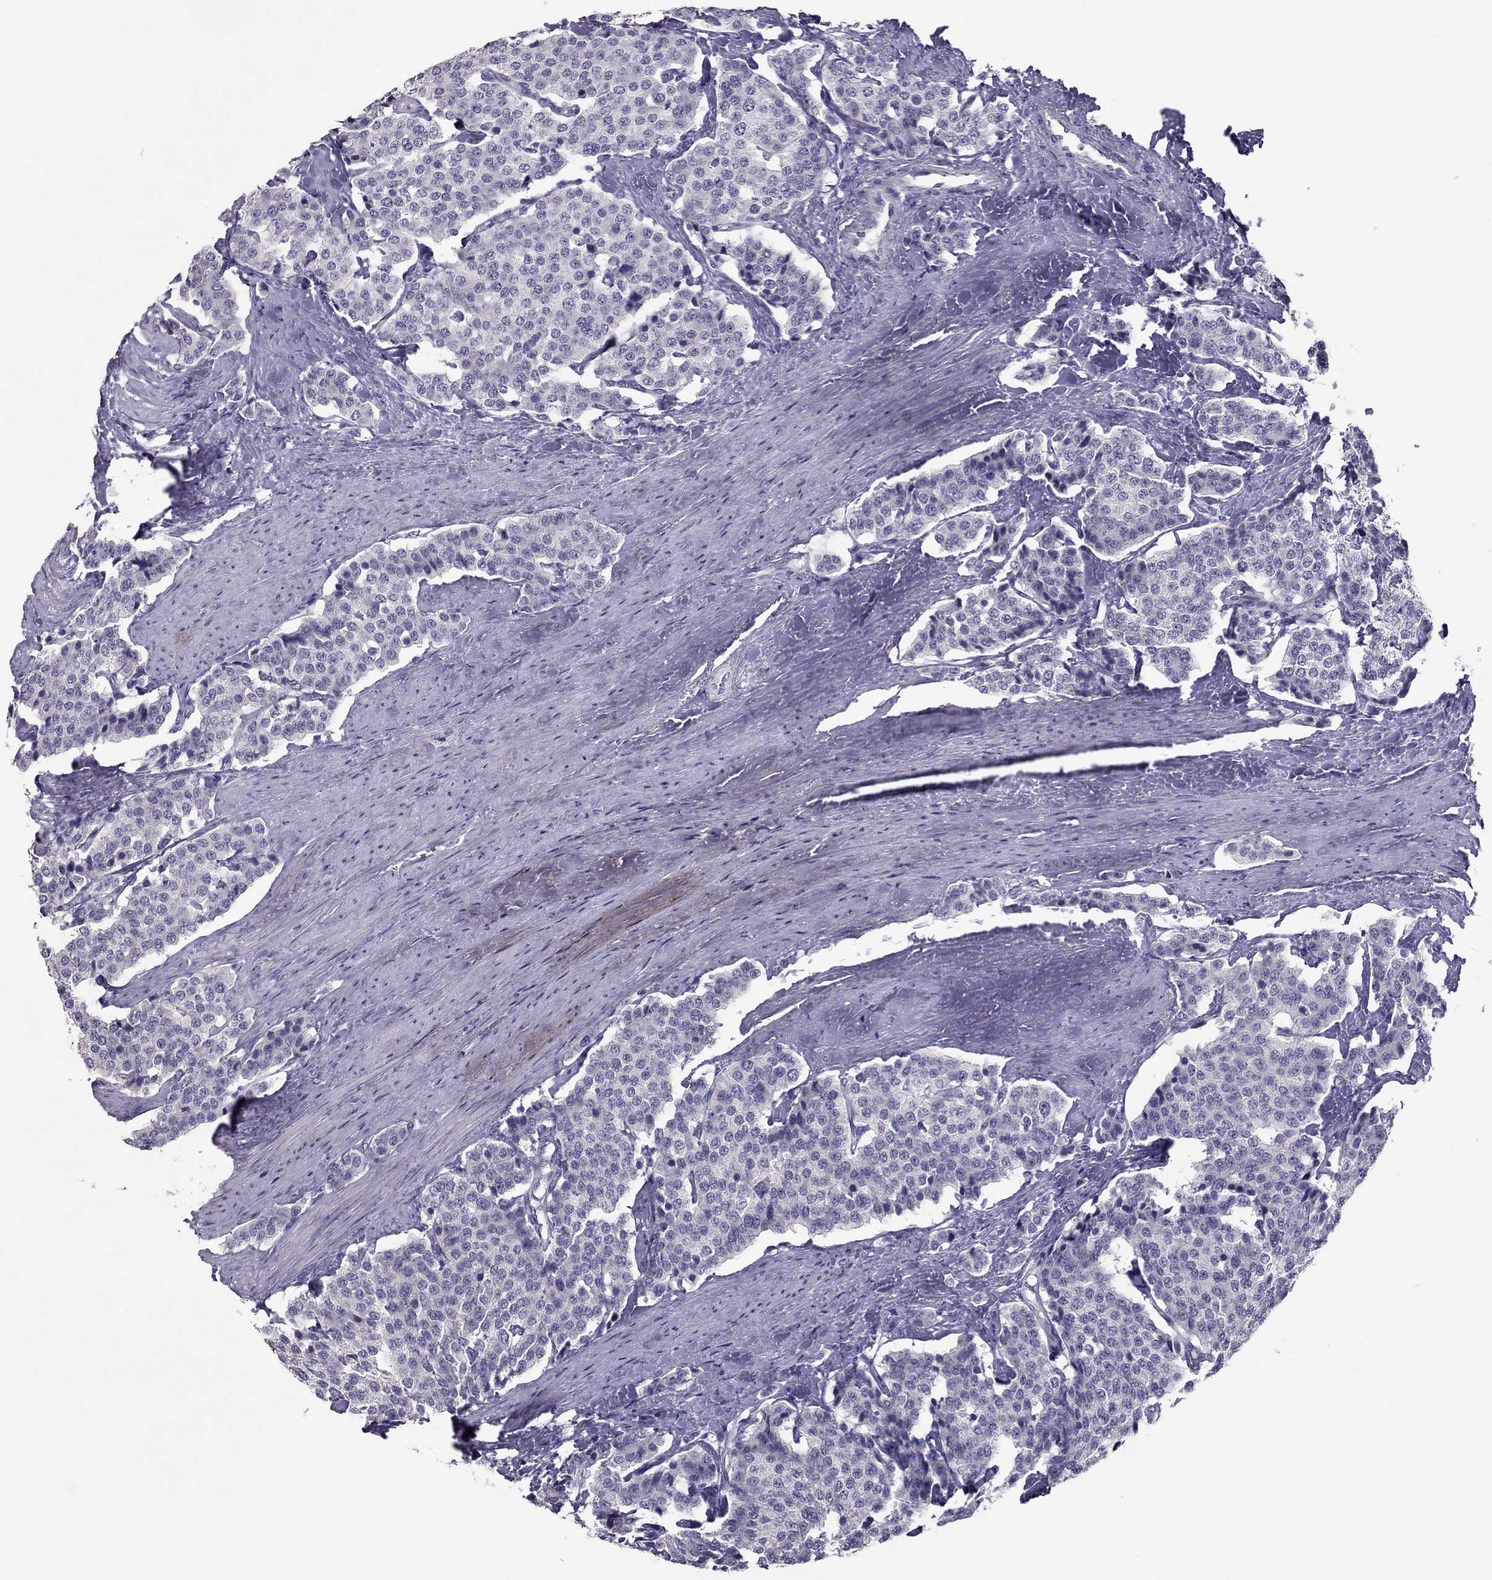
{"staining": {"intensity": "negative", "quantity": "none", "location": "none"}, "tissue": "carcinoid", "cell_type": "Tumor cells", "image_type": "cancer", "snomed": [{"axis": "morphology", "description": "Carcinoid, malignant, NOS"}, {"axis": "topography", "description": "Small intestine"}], "caption": "IHC micrograph of carcinoid stained for a protein (brown), which shows no expression in tumor cells.", "gene": "RHO", "patient": {"sex": "female", "age": 58}}